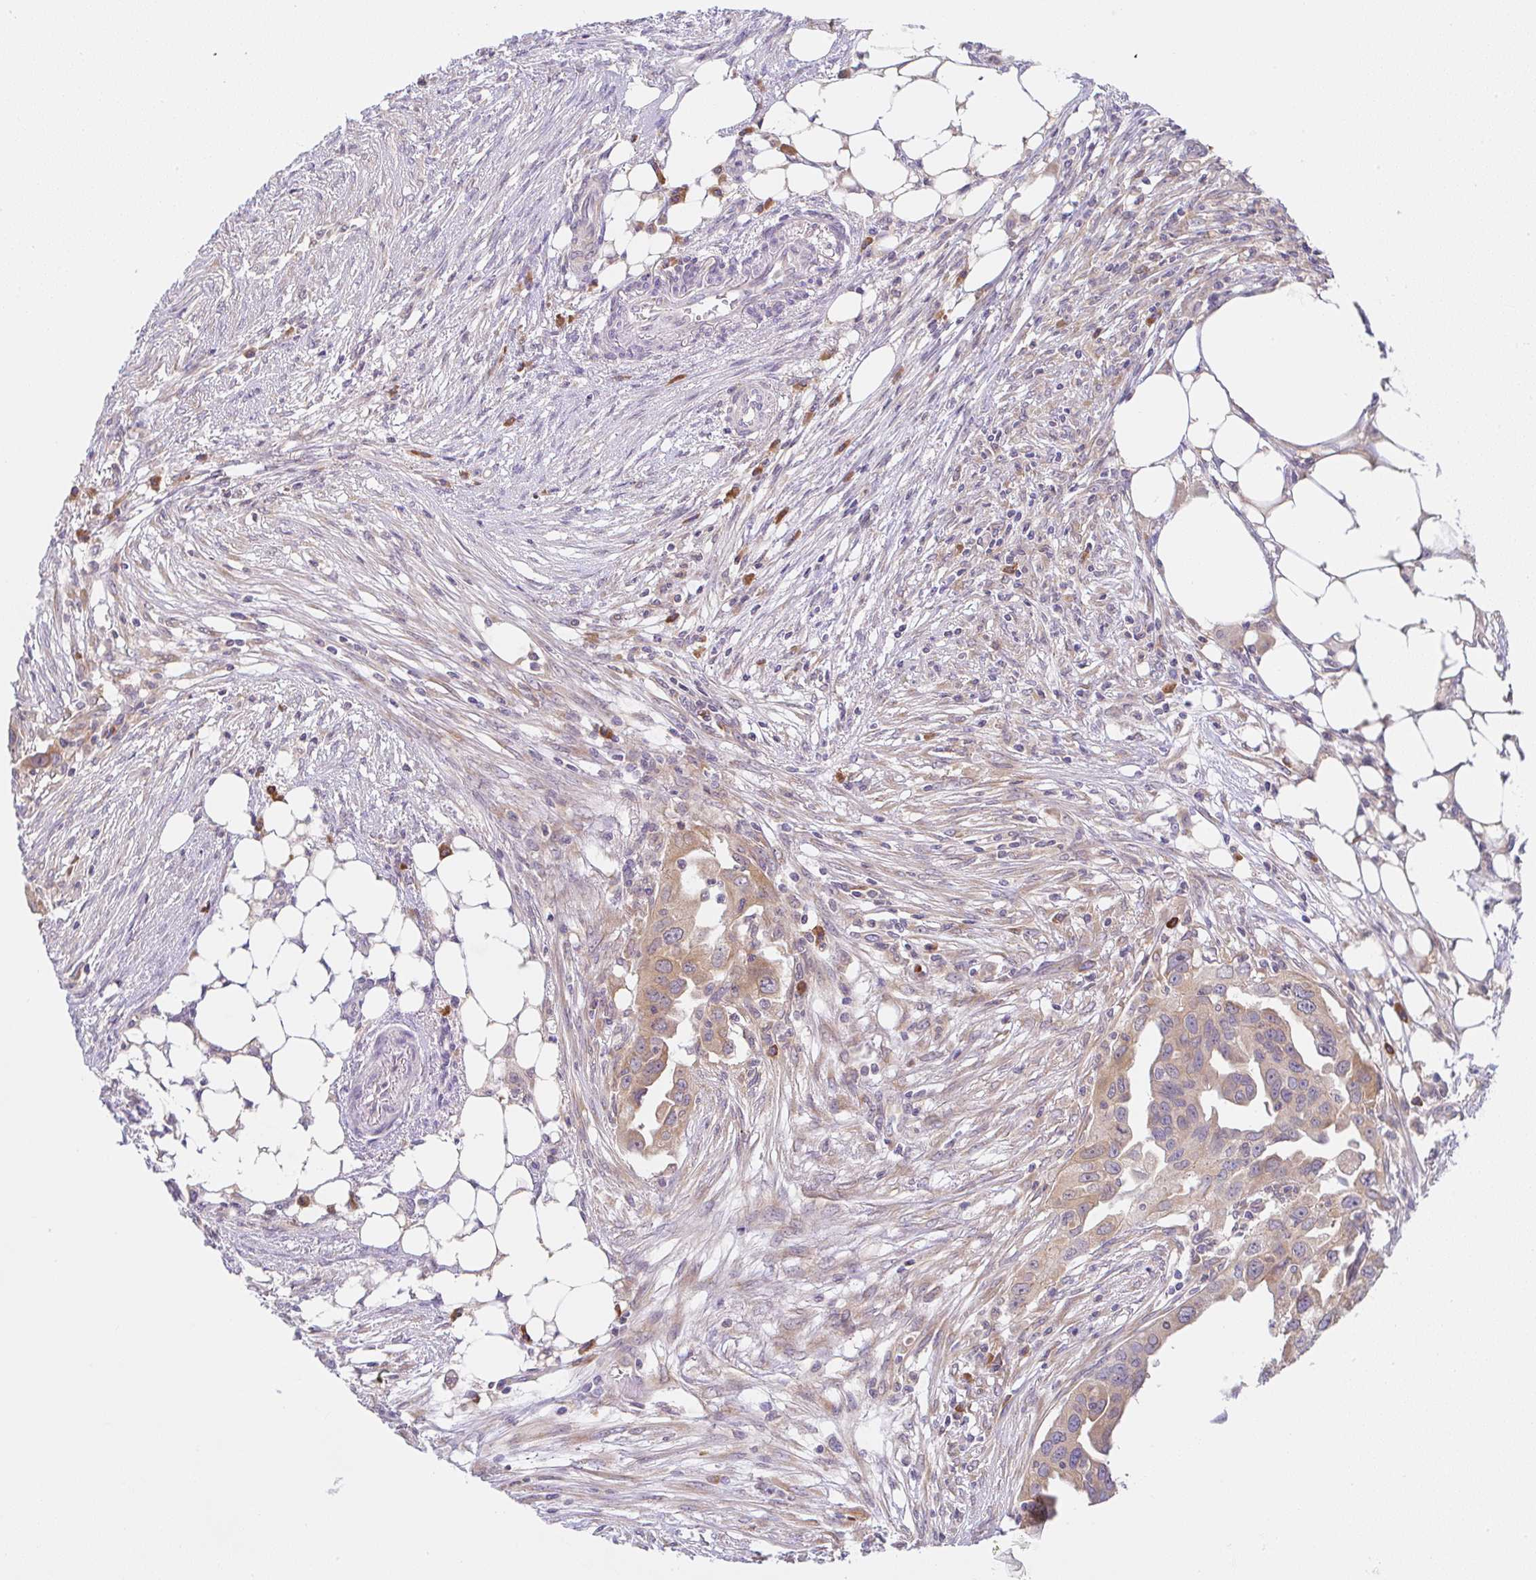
{"staining": {"intensity": "weak", "quantity": ">75%", "location": "cytoplasmic/membranous"}, "tissue": "ovarian cancer", "cell_type": "Tumor cells", "image_type": "cancer", "snomed": [{"axis": "morphology", "description": "Carcinoma, endometroid"}, {"axis": "morphology", "description": "Cystadenocarcinoma, serous, NOS"}, {"axis": "topography", "description": "Ovary"}], "caption": "Immunohistochemistry (DAB) staining of ovarian cancer reveals weak cytoplasmic/membranous protein positivity in approximately >75% of tumor cells.", "gene": "DERL2", "patient": {"sex": "female", "age": 45}}